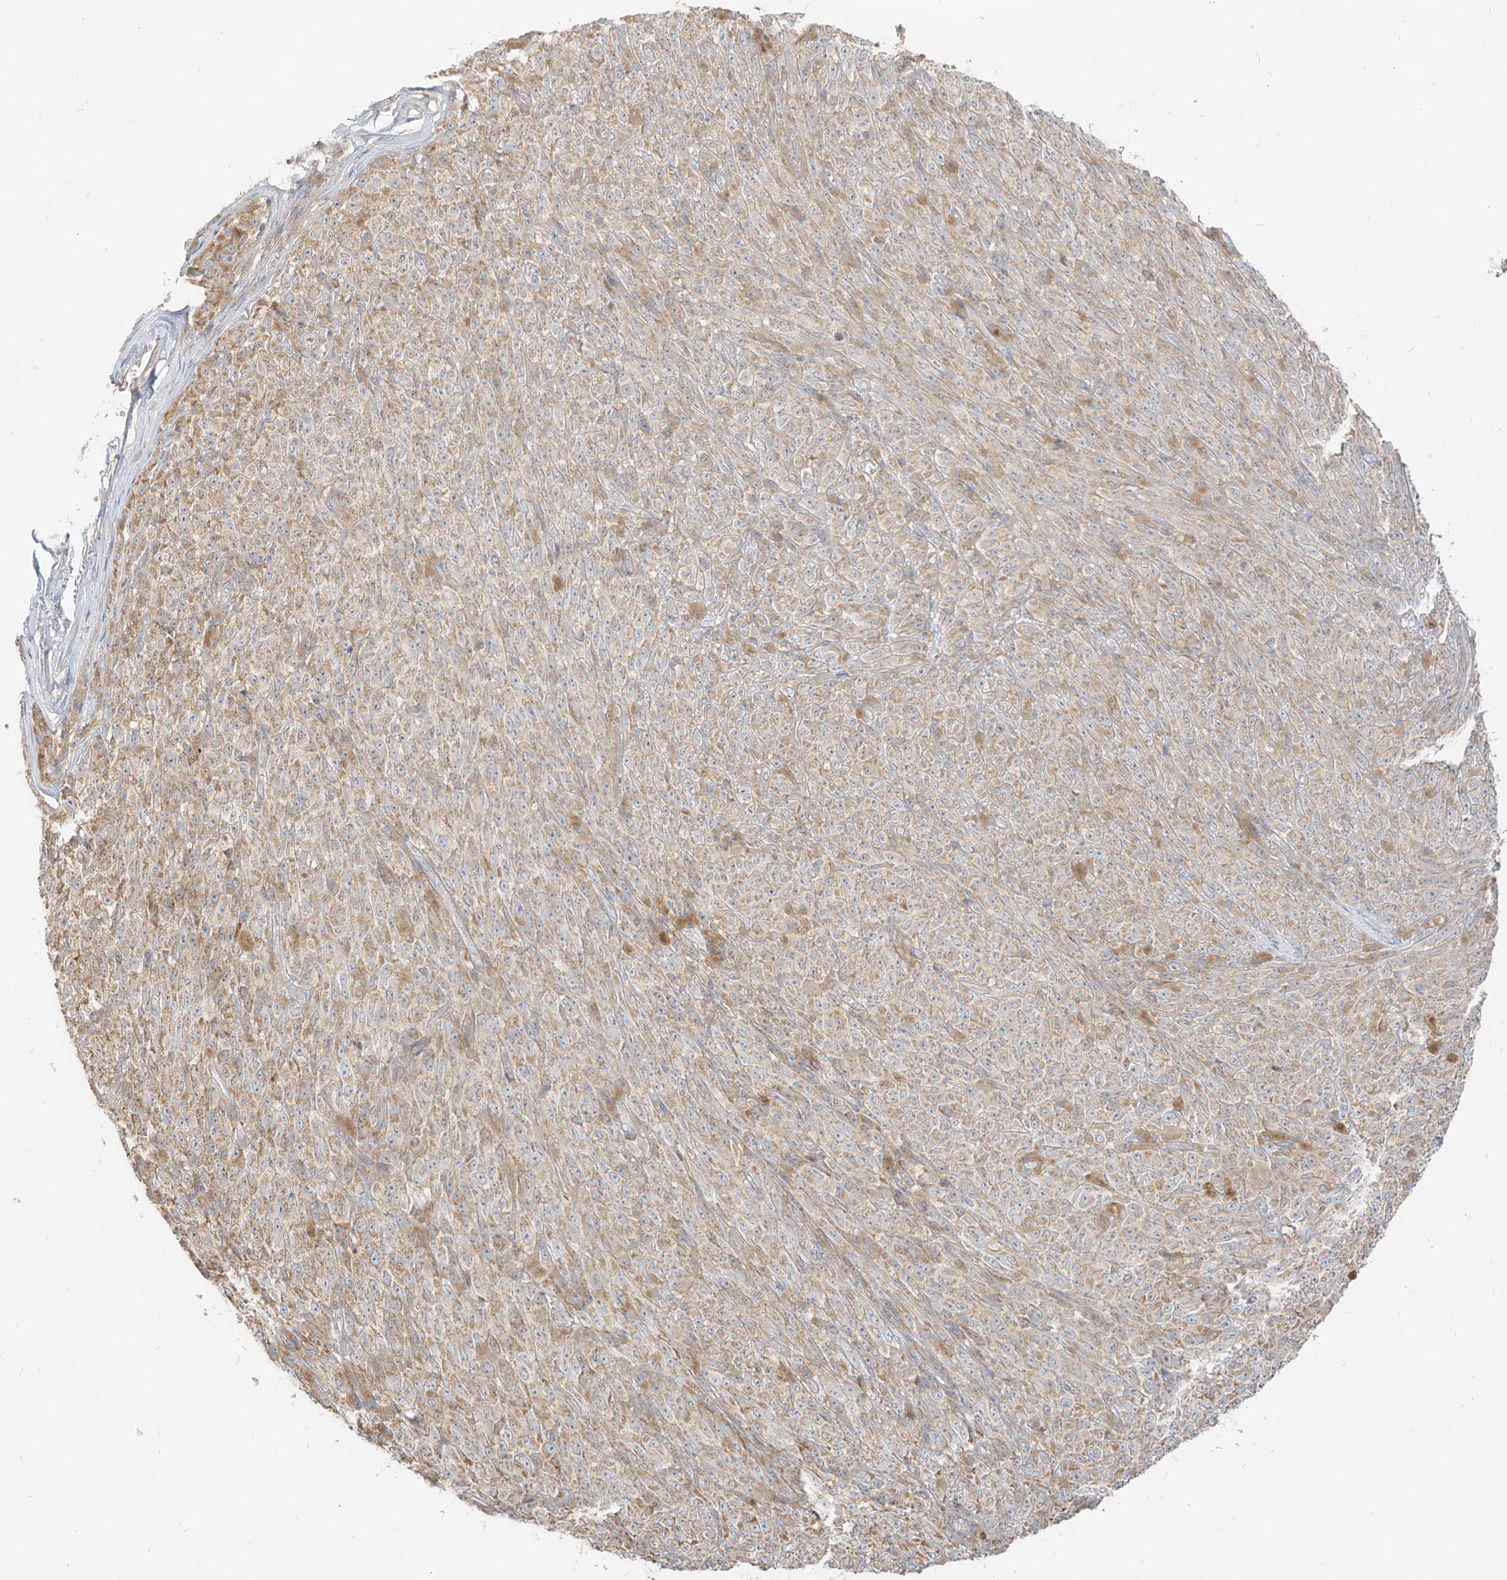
{"staining": {"intensity": "weak", "quantity": ">75%", "location": "cytoplasmic/membranous"}, "tissue": "melanoma", "cell_type": "Tumor cells", "image_type": "cancer", "snomed": [{"axis": "morphology", "description": "Malignant melanoma, NOS"}, {"axis": "topography", "description": "Skin"}], "caption": "High-magnification brightfield microscopy of malignant melanoma stained with DAB (brown) and counterstained with hematoxylin (blue). tumor cells exhibit weak cytoplasmic/membranous expression is appreciated in approximately>75% of cells. (DAB = brown stain, brightfield microscopy at high magnification).", "gene": "ZIM3", "patient": {"sex": "female", "age": 82}}